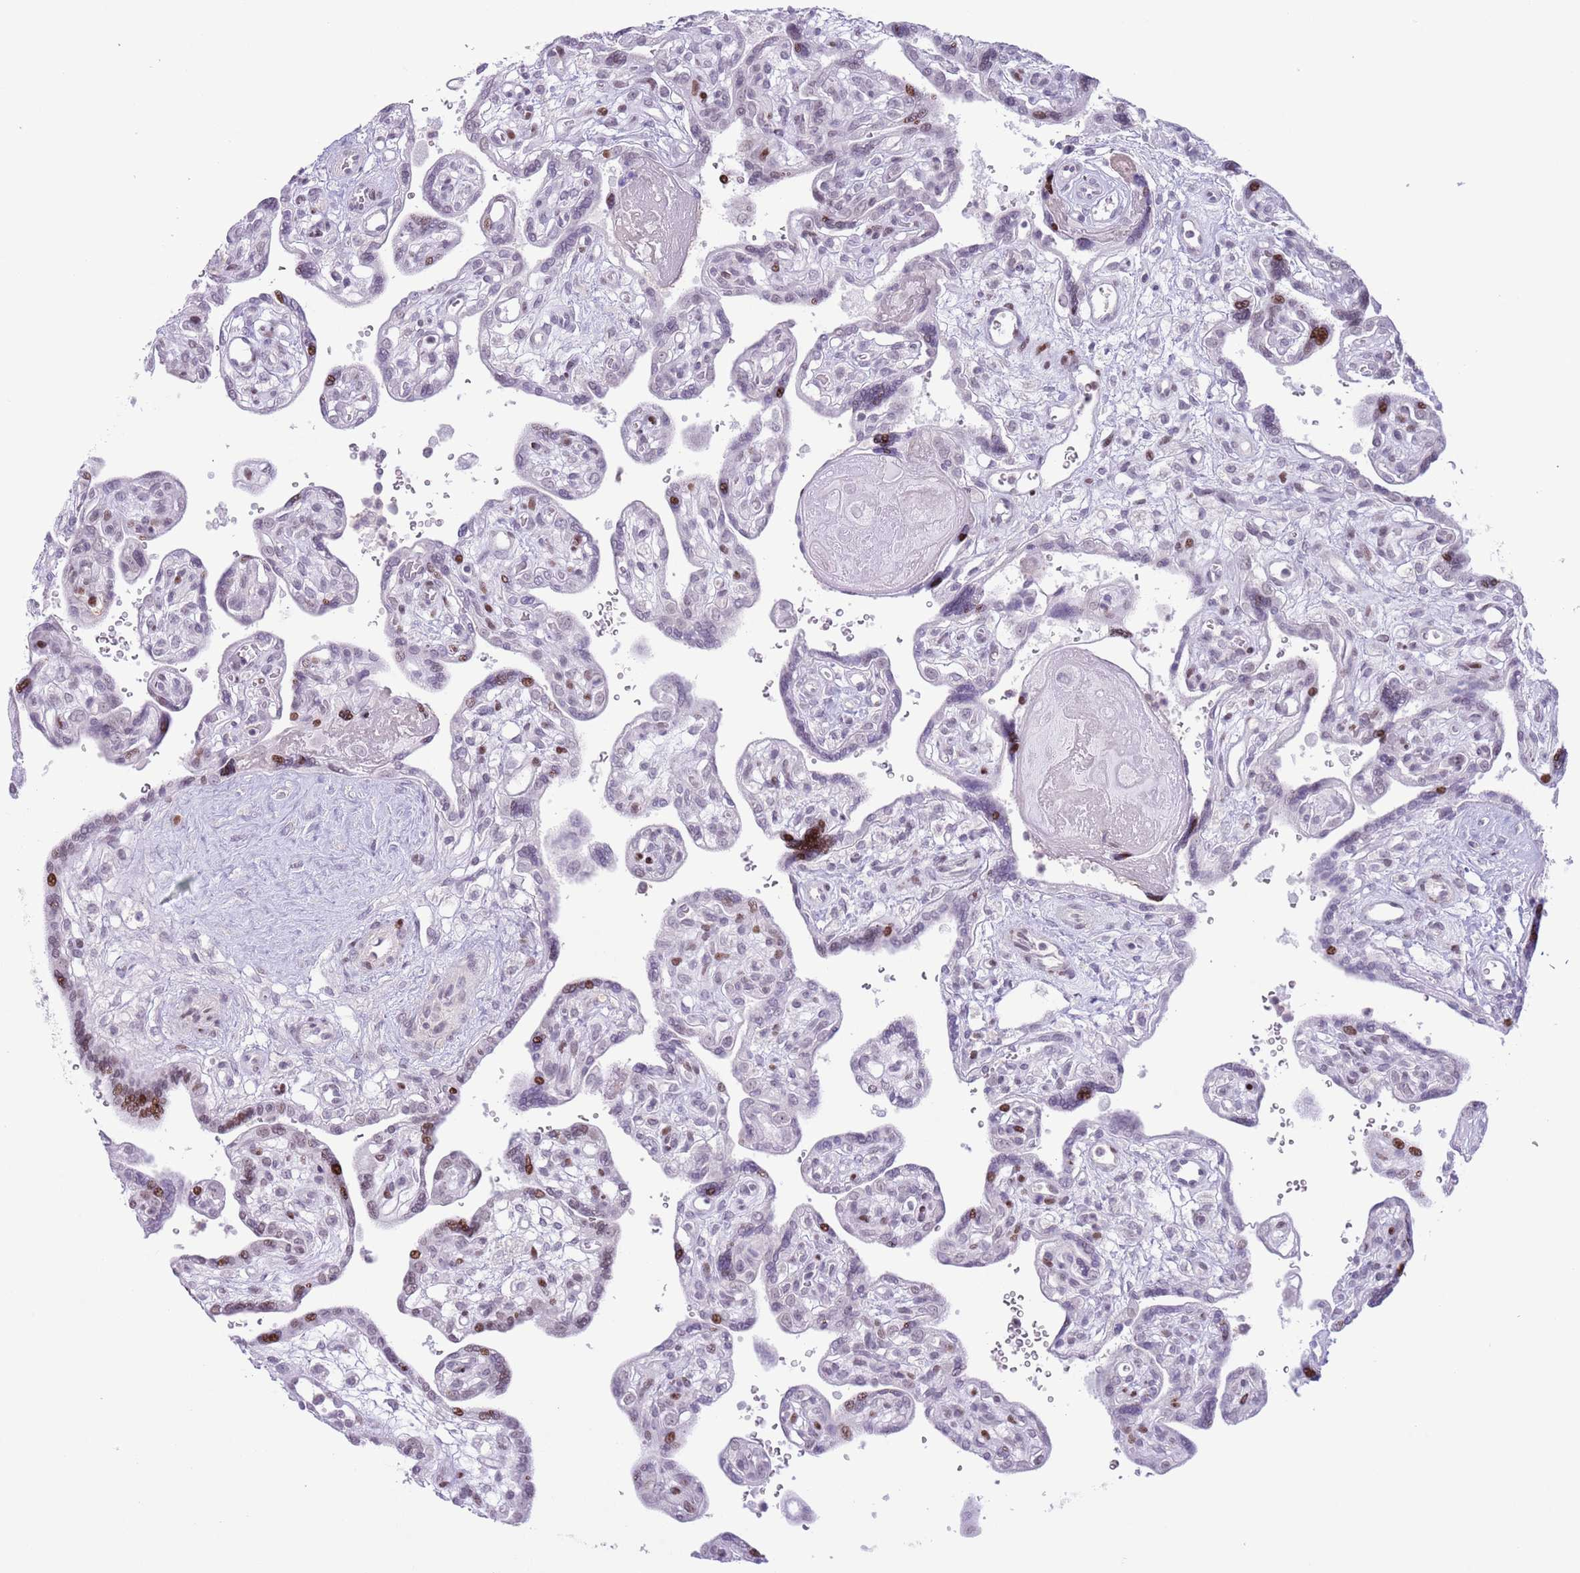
{"staining": {"intensity": "strong", "quantity": "25%-75%", "location": "nuclear"}, "tissue": "placenta", "cell_type": "Trophoblastic cells", "image_type": "normal", "snomed": [{"axis": "morphology", "description": "Normal tissue, NOS"}, {"axis": "topography", "description": "Placenta"}], "caption": "Immunohistochemistry (IHC) (DAB) staining of normal placenta shows strong nuclear protein expression in approximately 25%-75% of trophoblastic cells. Using DAB (3,3'-diaminobenzidine) (brown) and hematoxylin (blue) stains, captured at high magnification using brightfield microscopy.", "gene": "MFSD10", "patient": {"sex": "female", "age": 39}}